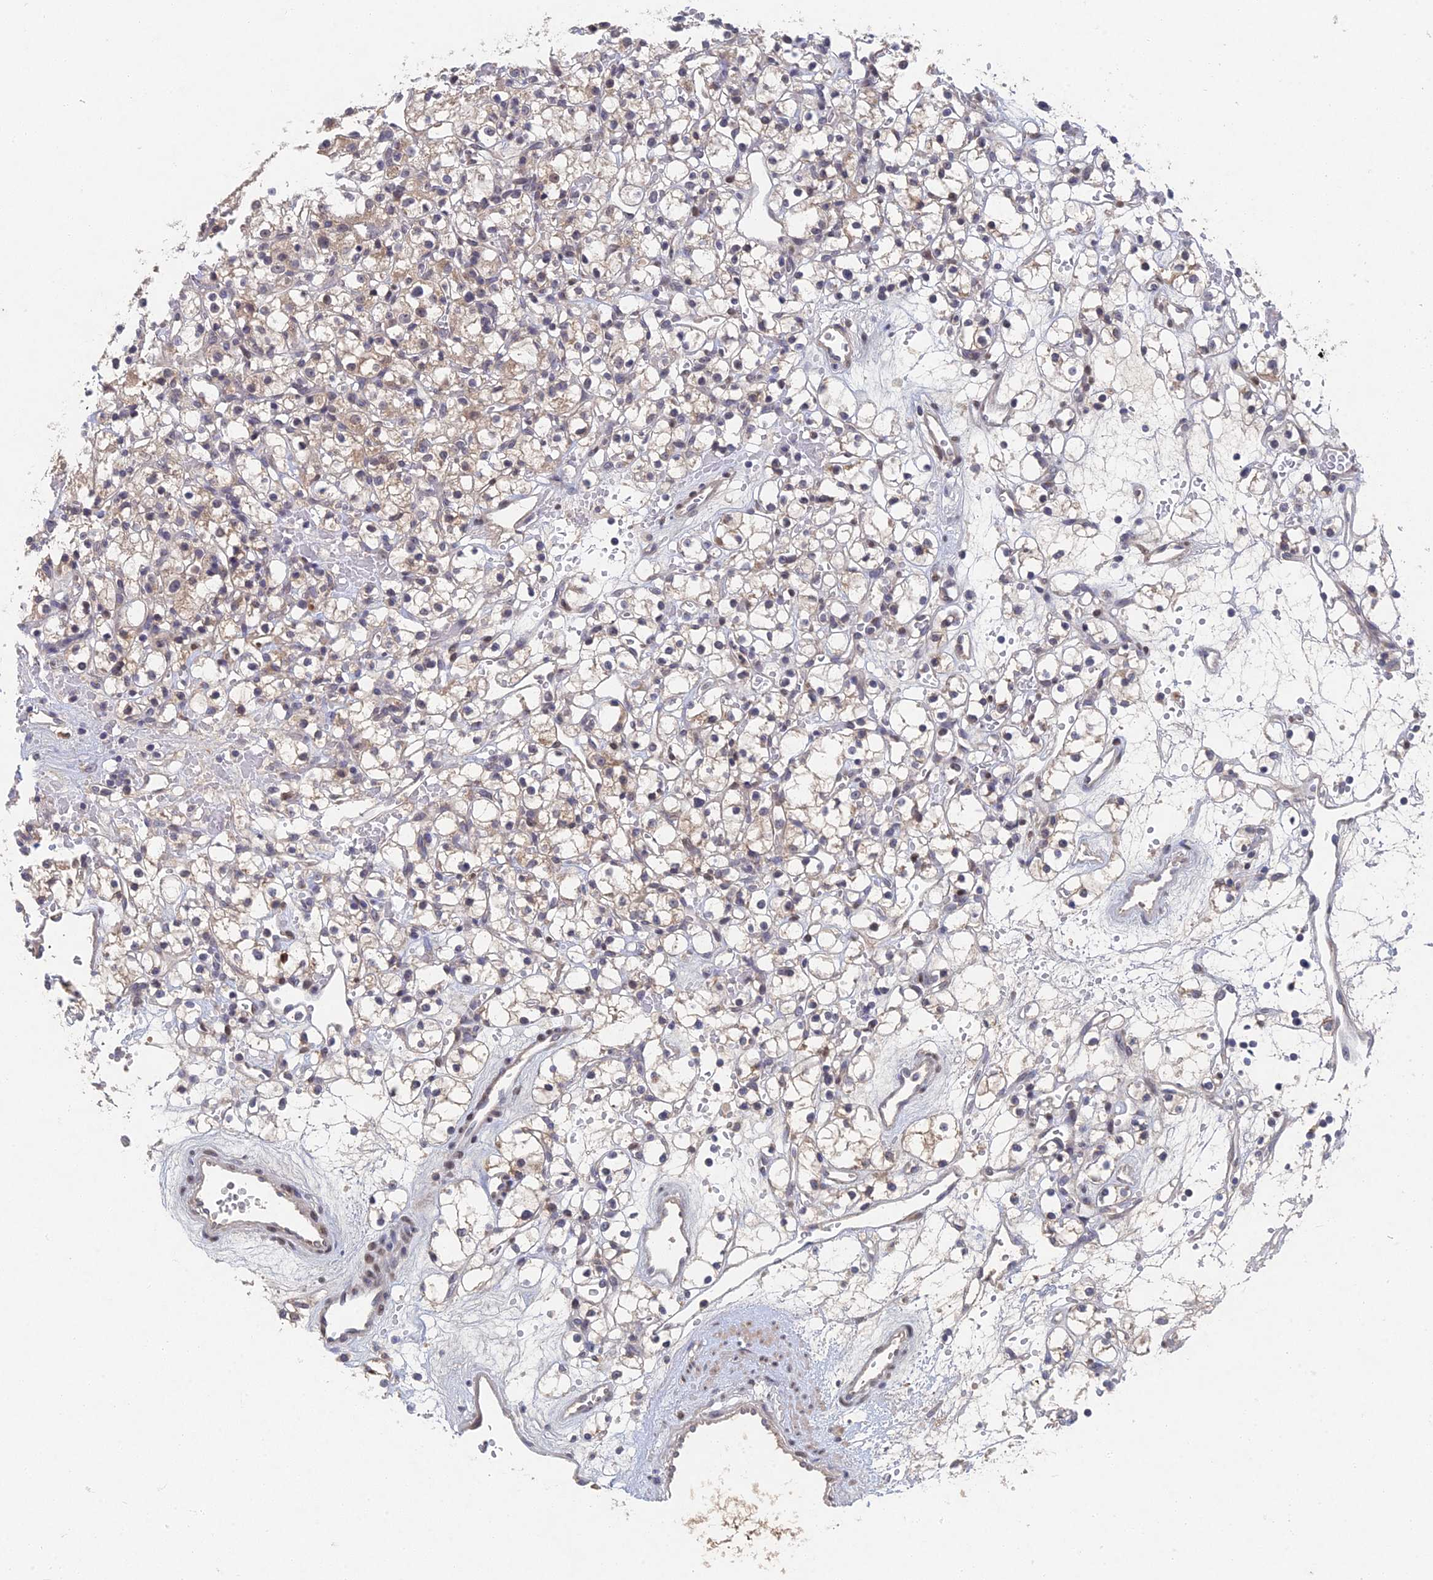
{"staining": {"intensity": "weak", "quantity": "<25%", "location": "cytoplasmic/membranous"}, "tissue": "renal cancer", "cell_type": "Tumor cells", "image_type": "cancer", "snomed": [{"axis": "morphology", "description": "Adenocarcinoma, NOS"}, {"axis": "topography", "description": "Kidney"}], "caption": "A histopathology image of renal cancer stained for a protein exhibits no brown staining in tumor cells.", "gene": "GNA15", "patient": {"sex": "female", "age": 59}}